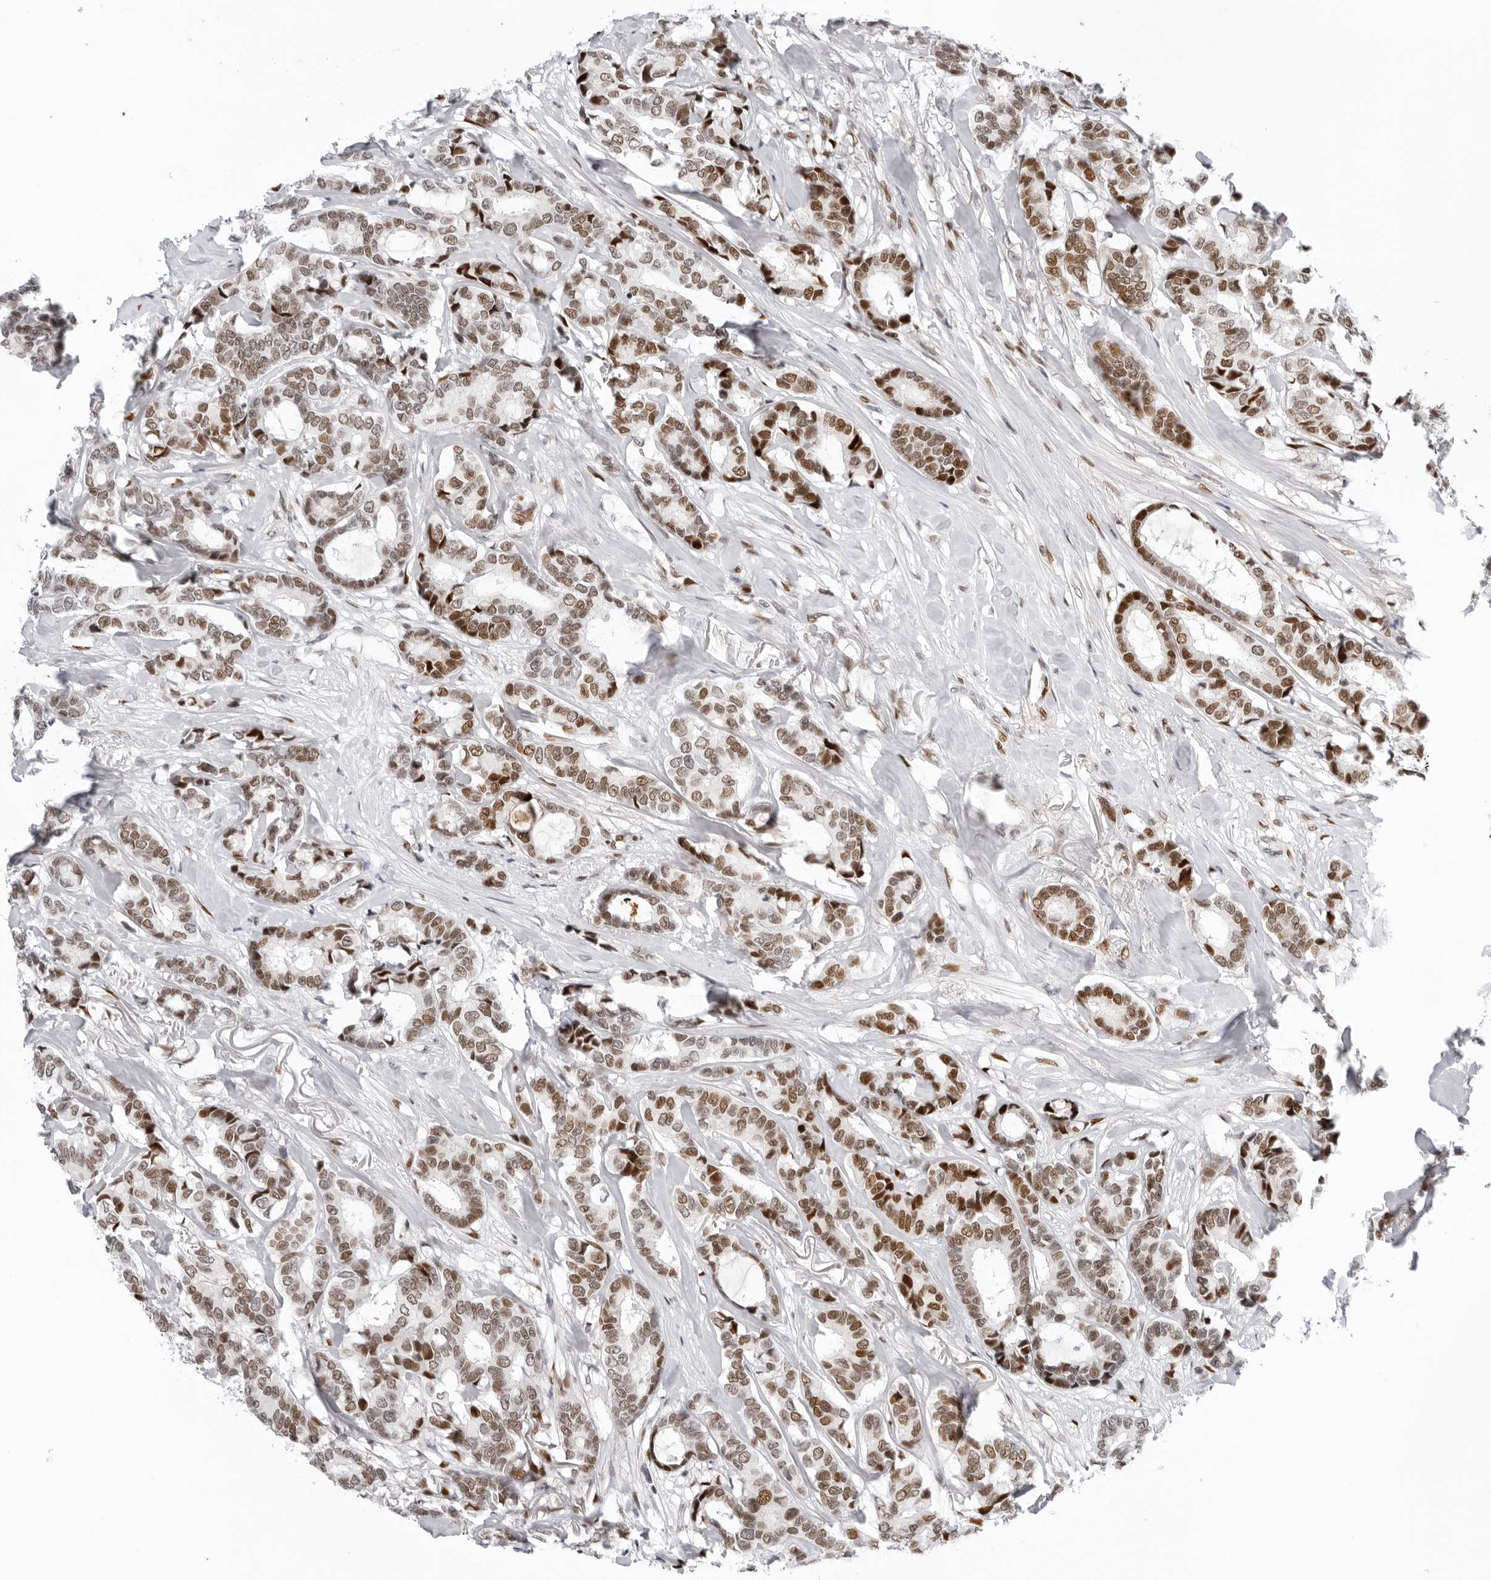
{"staining": {"intensity": "moderate", "quantity": ">75%", "location": "nuclear"}, "tissue": "breast cancer", "cell_type": "Tumor cells", "image_type": "cancer", "snomed": [{"axis": "morphology", "description": "Duct carcinoma"}, {"axis": "topography", "description": "Breast"}], "caption": "Protein staining of breast cancer tissue reveals moderate nuclear positivity in approximately >75% of tumor cells.", "gene": "OGG1", "patient": {"sex": "female", "age": 87}}